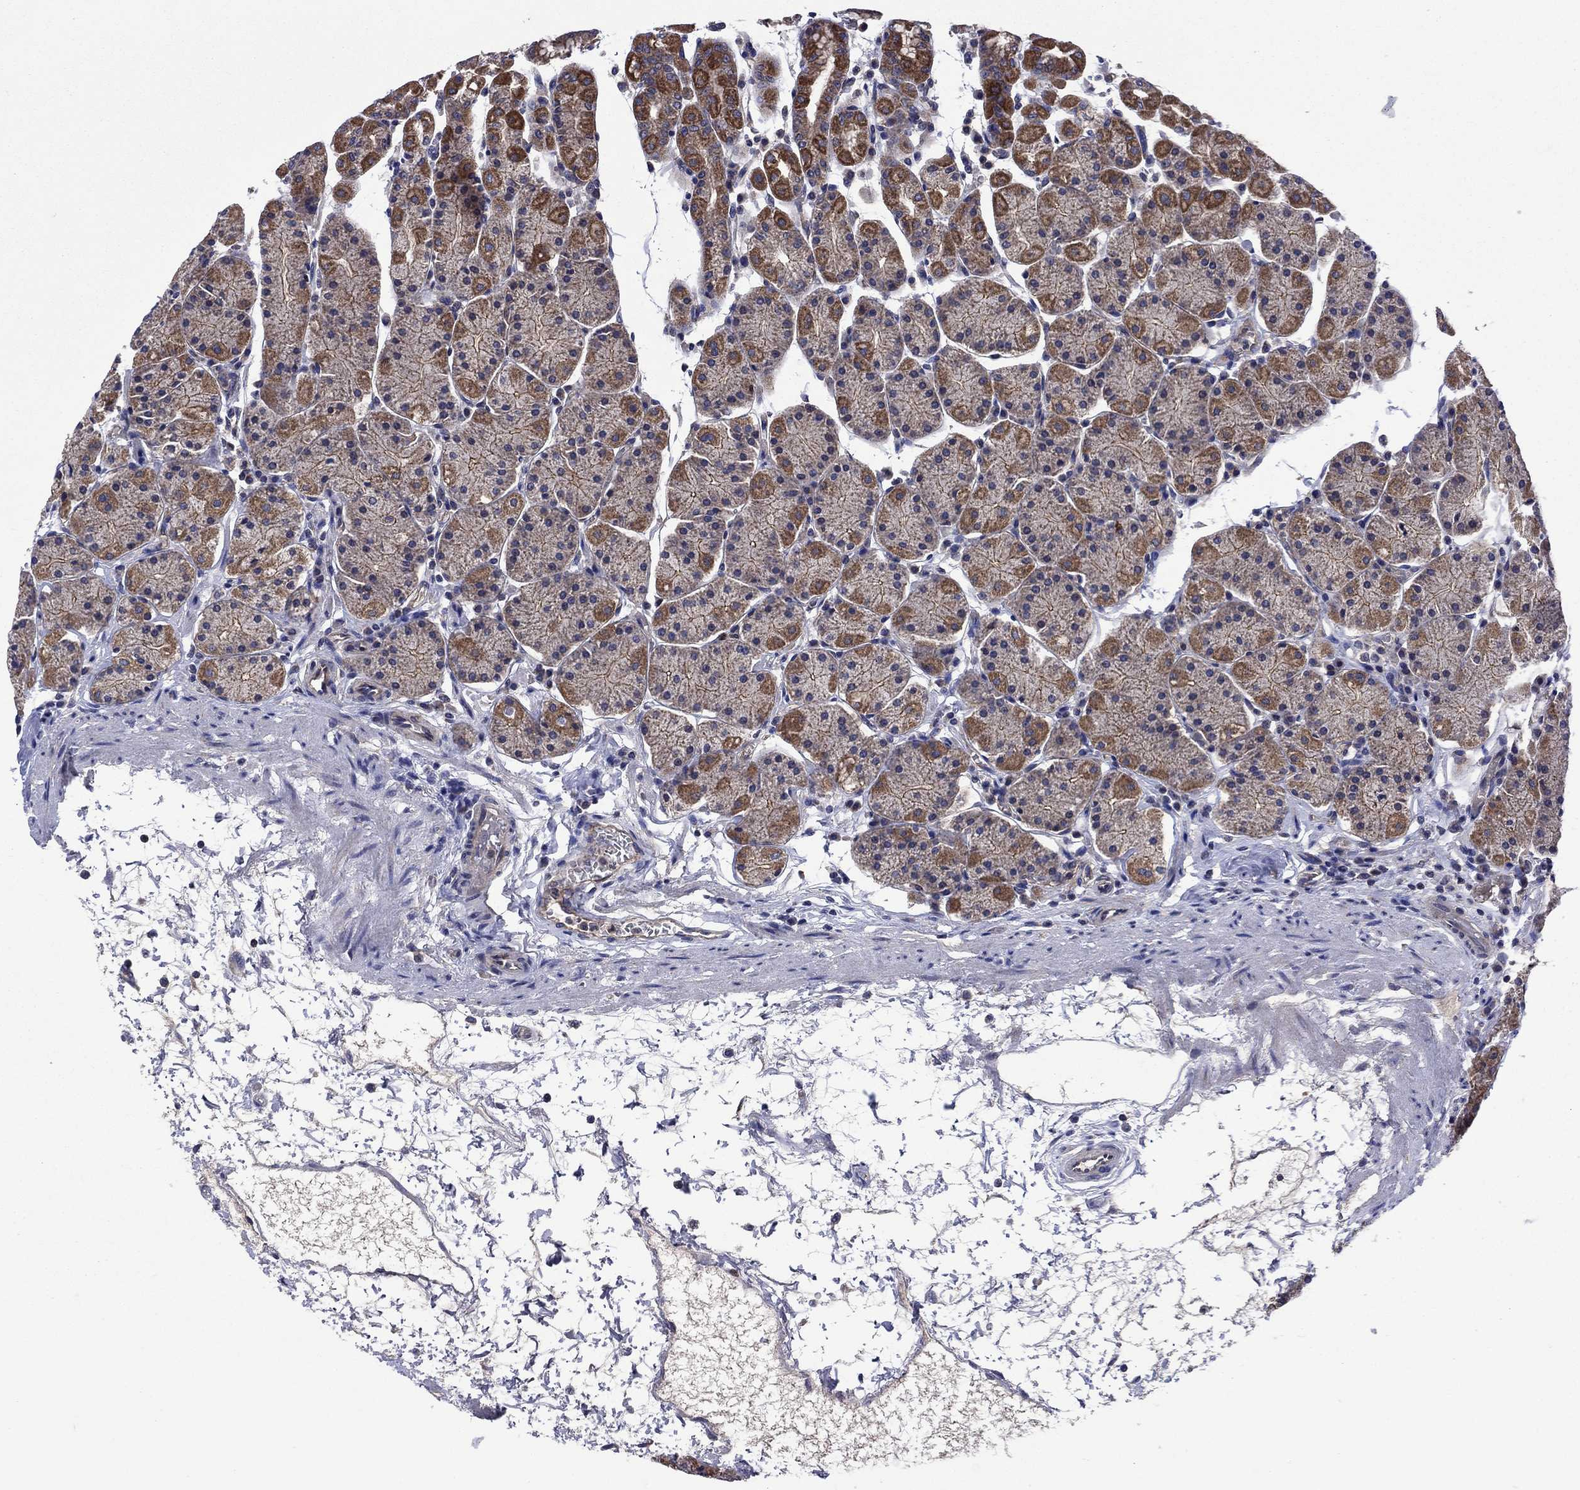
{"staining": {"intensity": "moderate", "quantity": "<25%", "location": "cytoplasmic/membranous"}, "tissue": "stomach", "cell_type": "Glandular cells", "image_type": "normal", "snomed": [{"axis": "morphology", "description": "Normal tissue, NOS"}, {"axis": "topography", "description": "Stomach"}], "caption": "Immunohistochemistry (IHC) histopathology image of unremarkable stomach: human stomach stained using immunohistochemistry shows low levels of moderate protein expression localized specifically in the cytoplasmic/membranous of glandular cells, appearing as a cytoplasmic/membranous brown color.", "gene": "KIF22", "patient": {"sex": "male", "age": 54}}